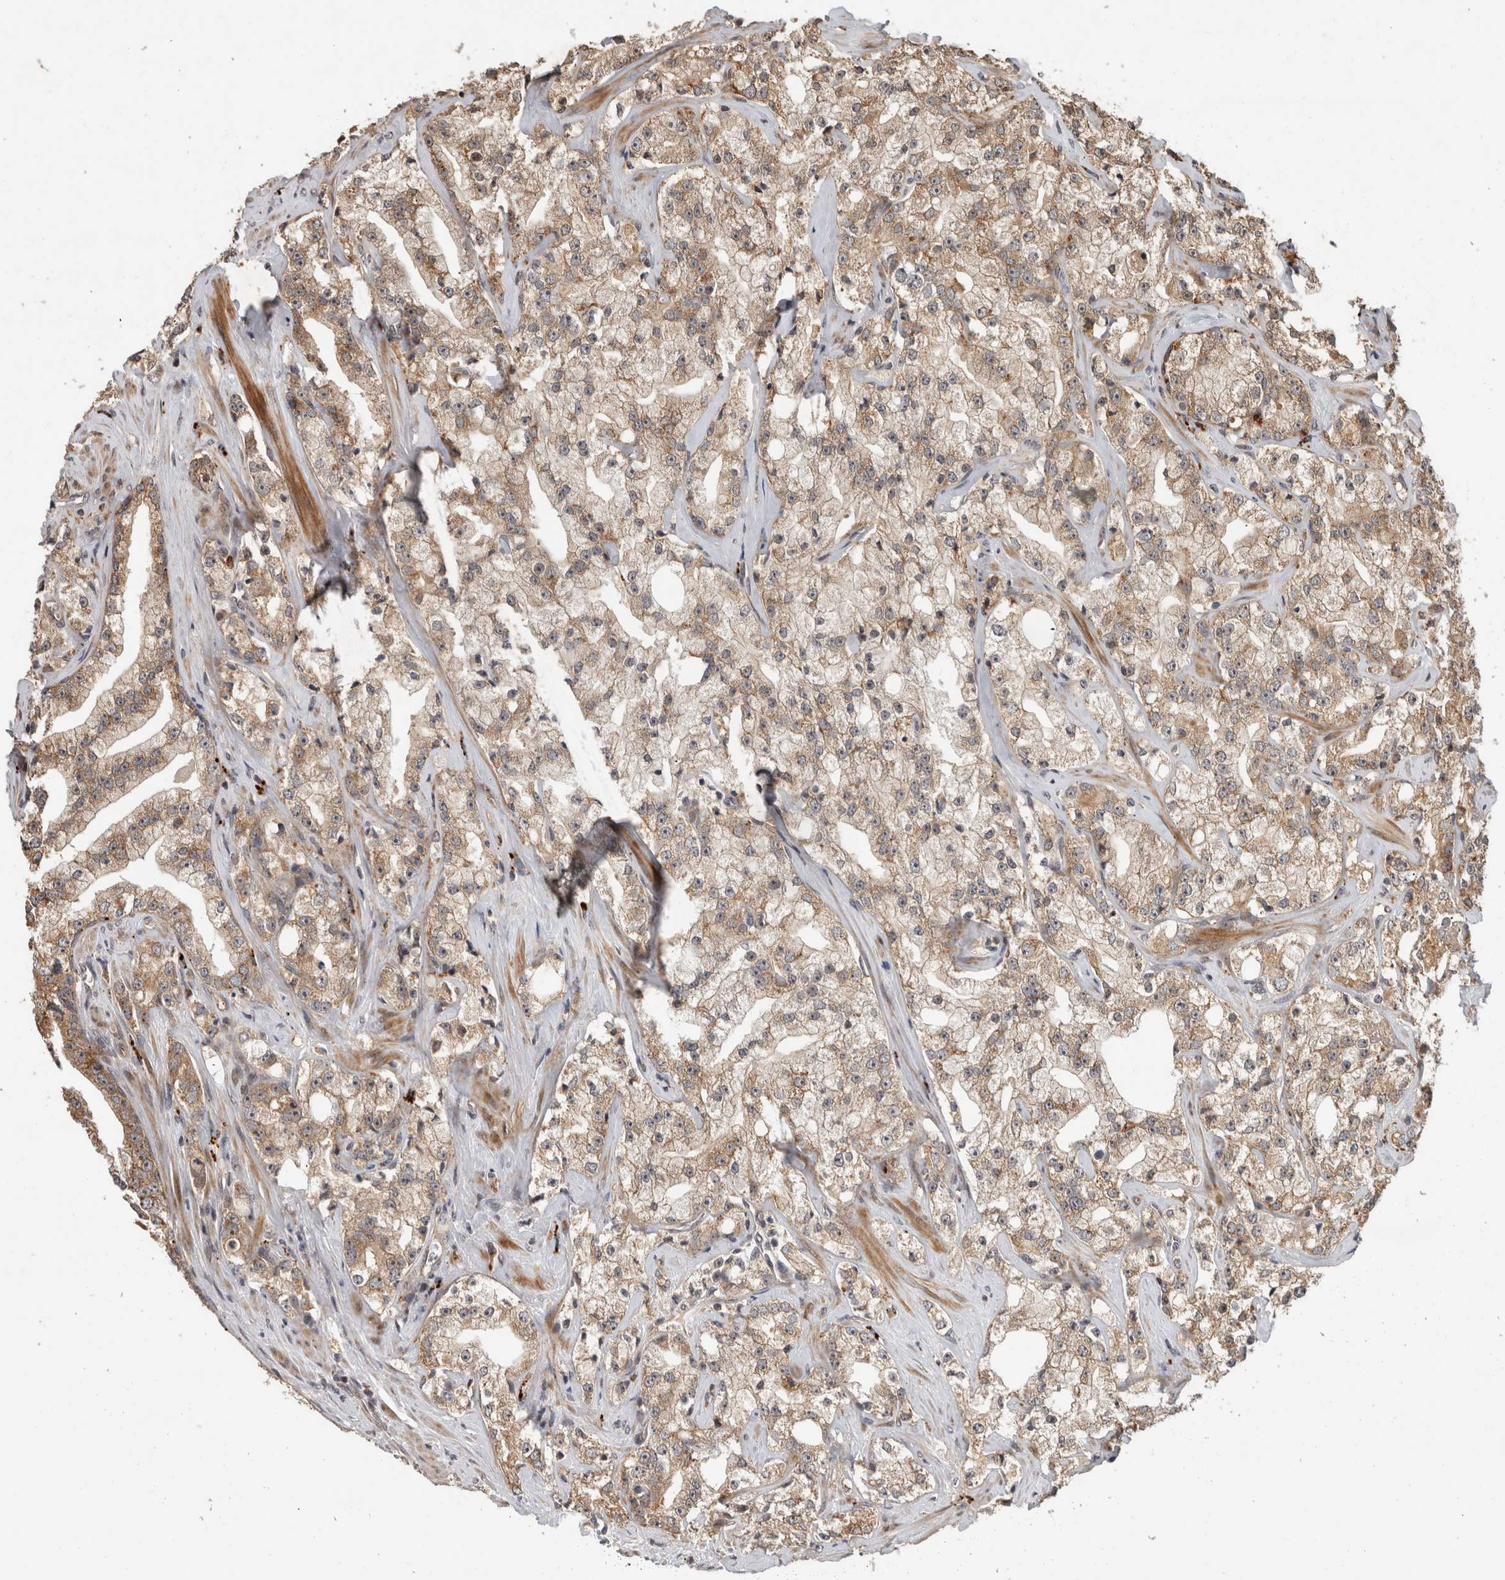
{"staining": {"intensity": "weak", "quantity": ">75%", "location": "cytoplasmic/membranous"}, "tissue": "prostate cancer", "cell_type": "Tumor cells", "image_type": "cancer", "snomed": [{"axis": "morphology", "description": "Adenocarcinoma, High grade"}, {"axis": "topography", "description": "Prostate"}], "caption": "DAB immunohistochemical staining of human adenocarcinoma (high-grade) (prostate) displays weak cytoplasmic/membranous protein positivity in approximately >75% of tumor cells.", "gene": "PITPNC1", "patient": {"sex": "male", "age": 64}}